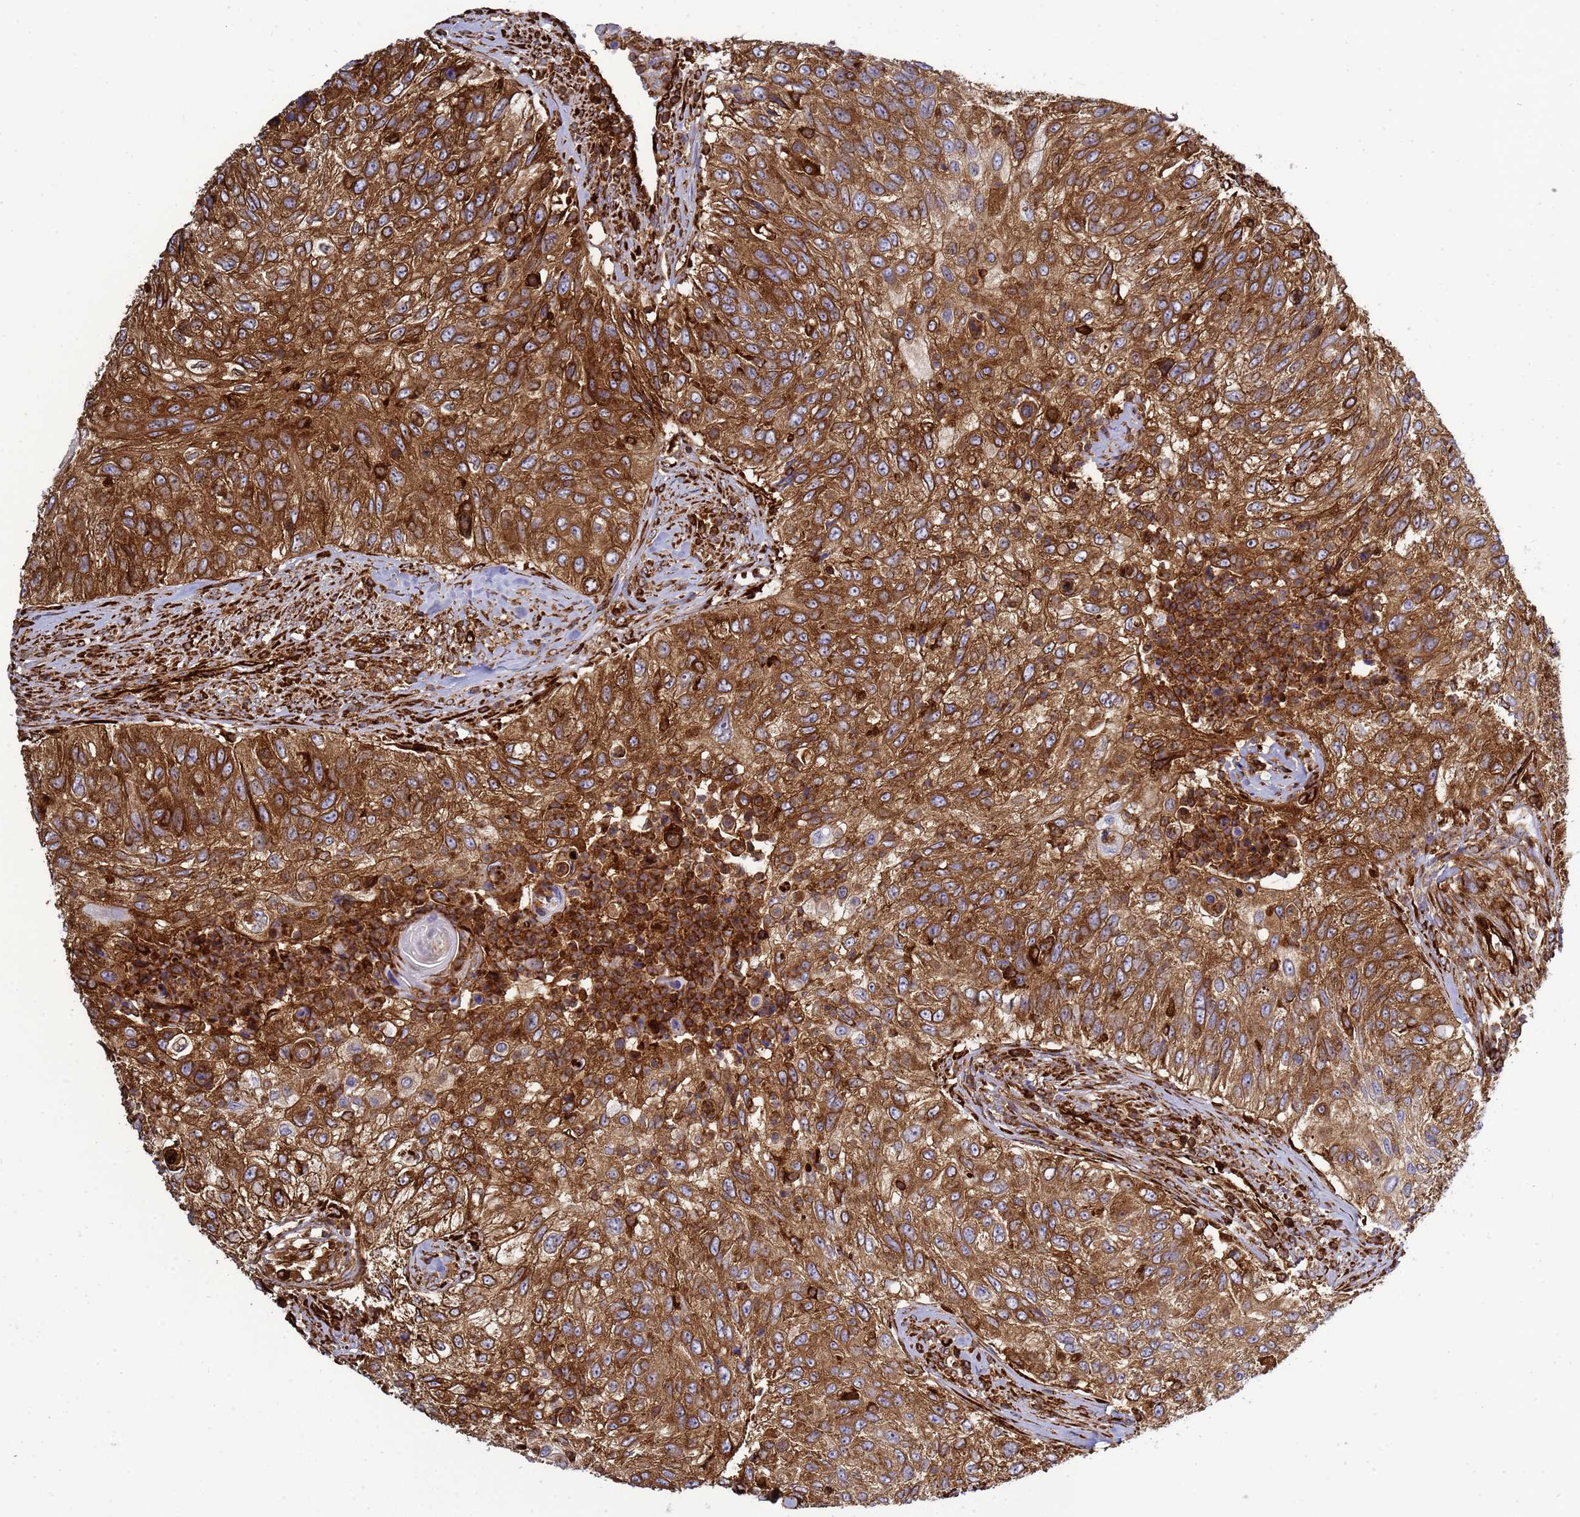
{"staining": {"intensity": "strong", "quantity": ">75%", "location": "cytoplasmic/membranous"}, "tissue": "urothelial cancer", "cell_type": "Tumor cells", "image_type": "cancer", "snomed": [{"axis": "morphology", "description": "Urothelial carcinoma, High grade"}, {"axis": "topography", "description": "Urinary bladder"}], "caption": "Immunohistochemical staining of human urothelial cancer shows high levels of strong cytoplasmic/membranous positivity in approximately >75% of tumor cells.", "gene": "ZBTB8OS", "patient": {"sex": "female", "age": 60}}